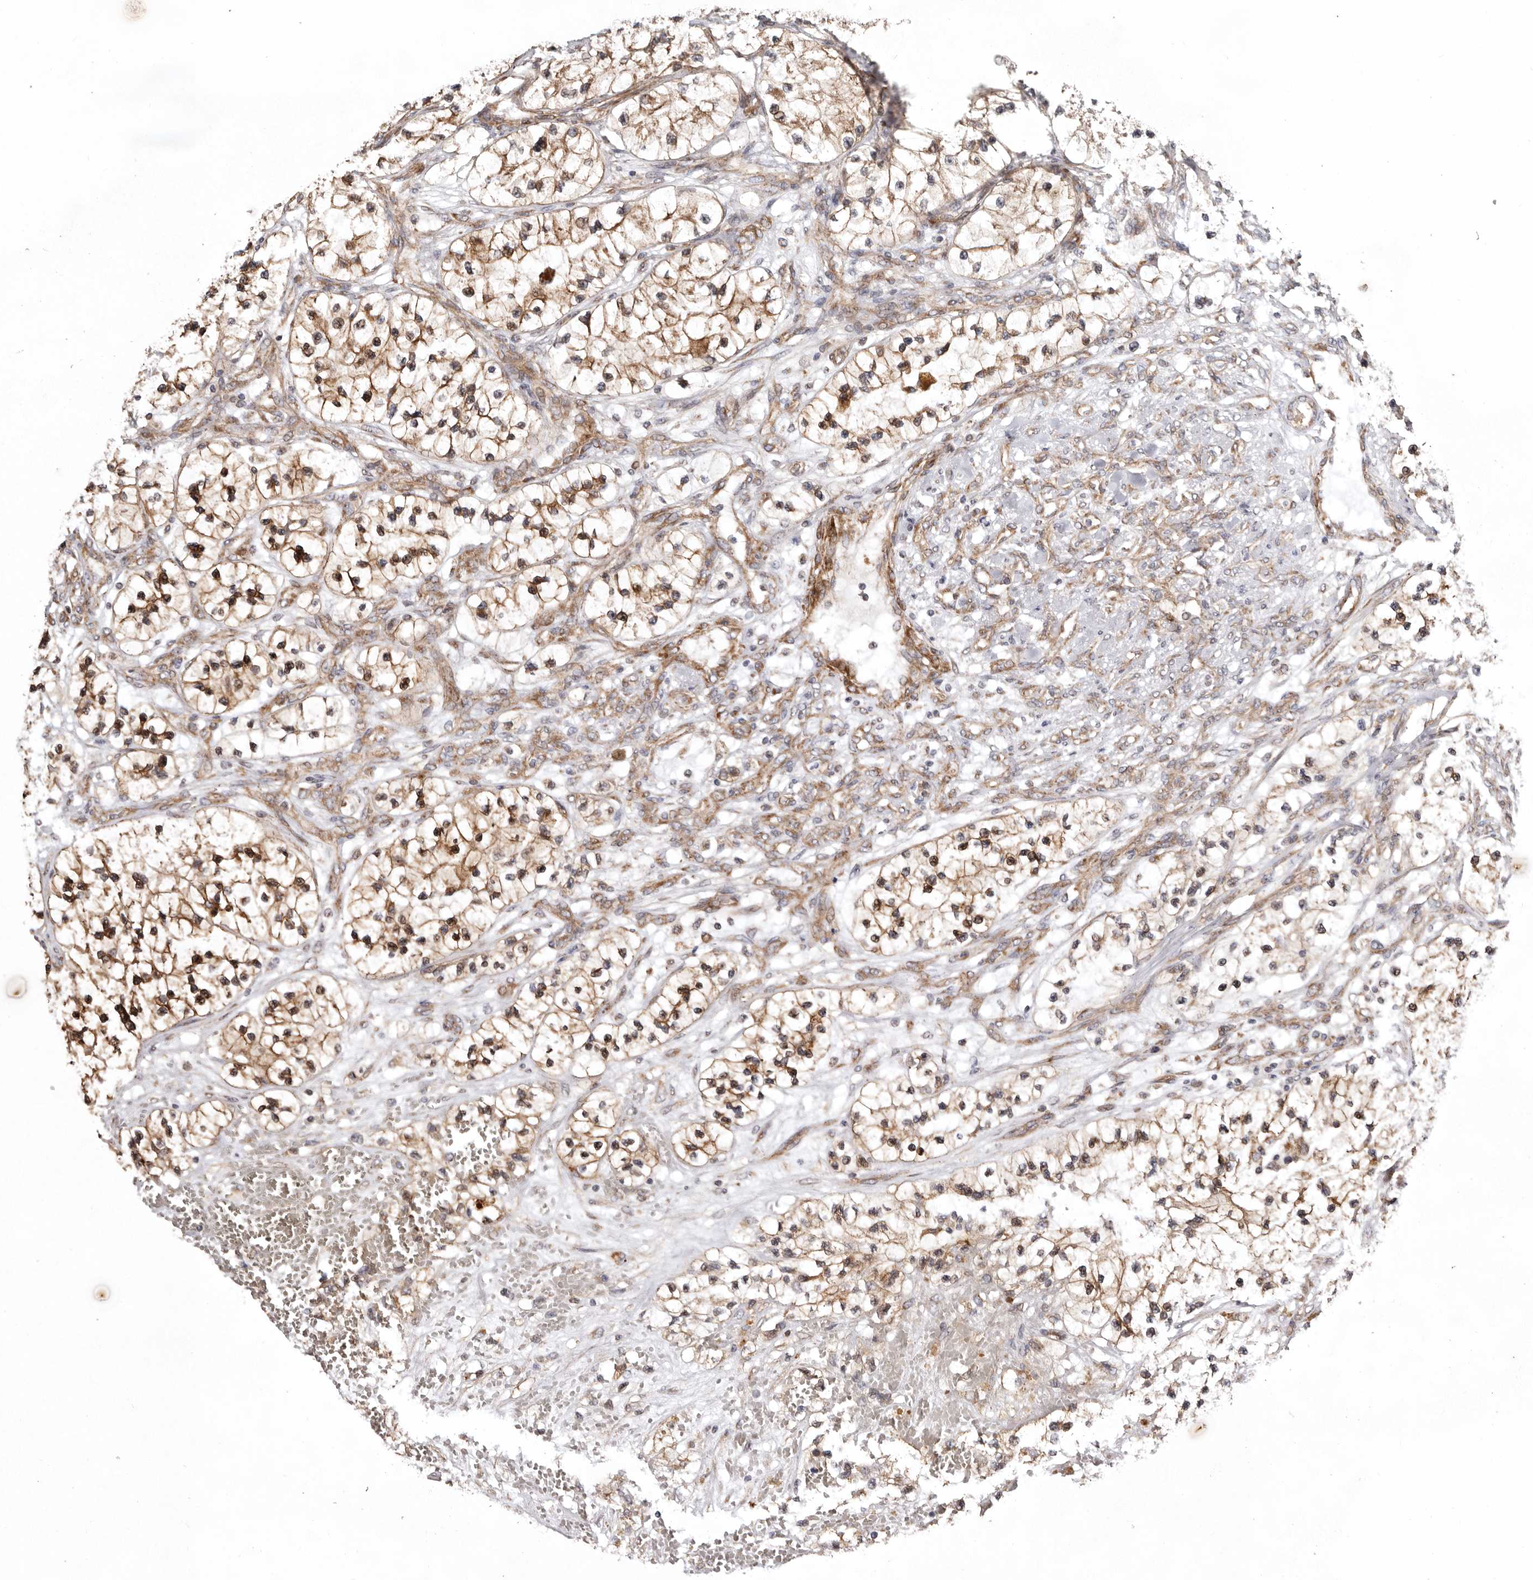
{"staining": {"intensity": "strong", "quantity": "25%-75%", "location": "cytoplasmic/membranous,nuclear"}, "tissue": "renal cancer", "cell_type": "Tumor cells", "image_type": "cancer", "snomed": [{"axis": "morphology", "description": "Adenocarcinoma, NOS"}, {"axis": "topography", "description": "Kidney"}], "caption": "Immunohistochemical staining of renal cancer displays high levels of strong cytoplasmic/membranous and nuclear protein expression in approximately 25%-75% of tumor cells.", "gene": "PROKR1", "patient": {"sex": "female", "age": 57}}